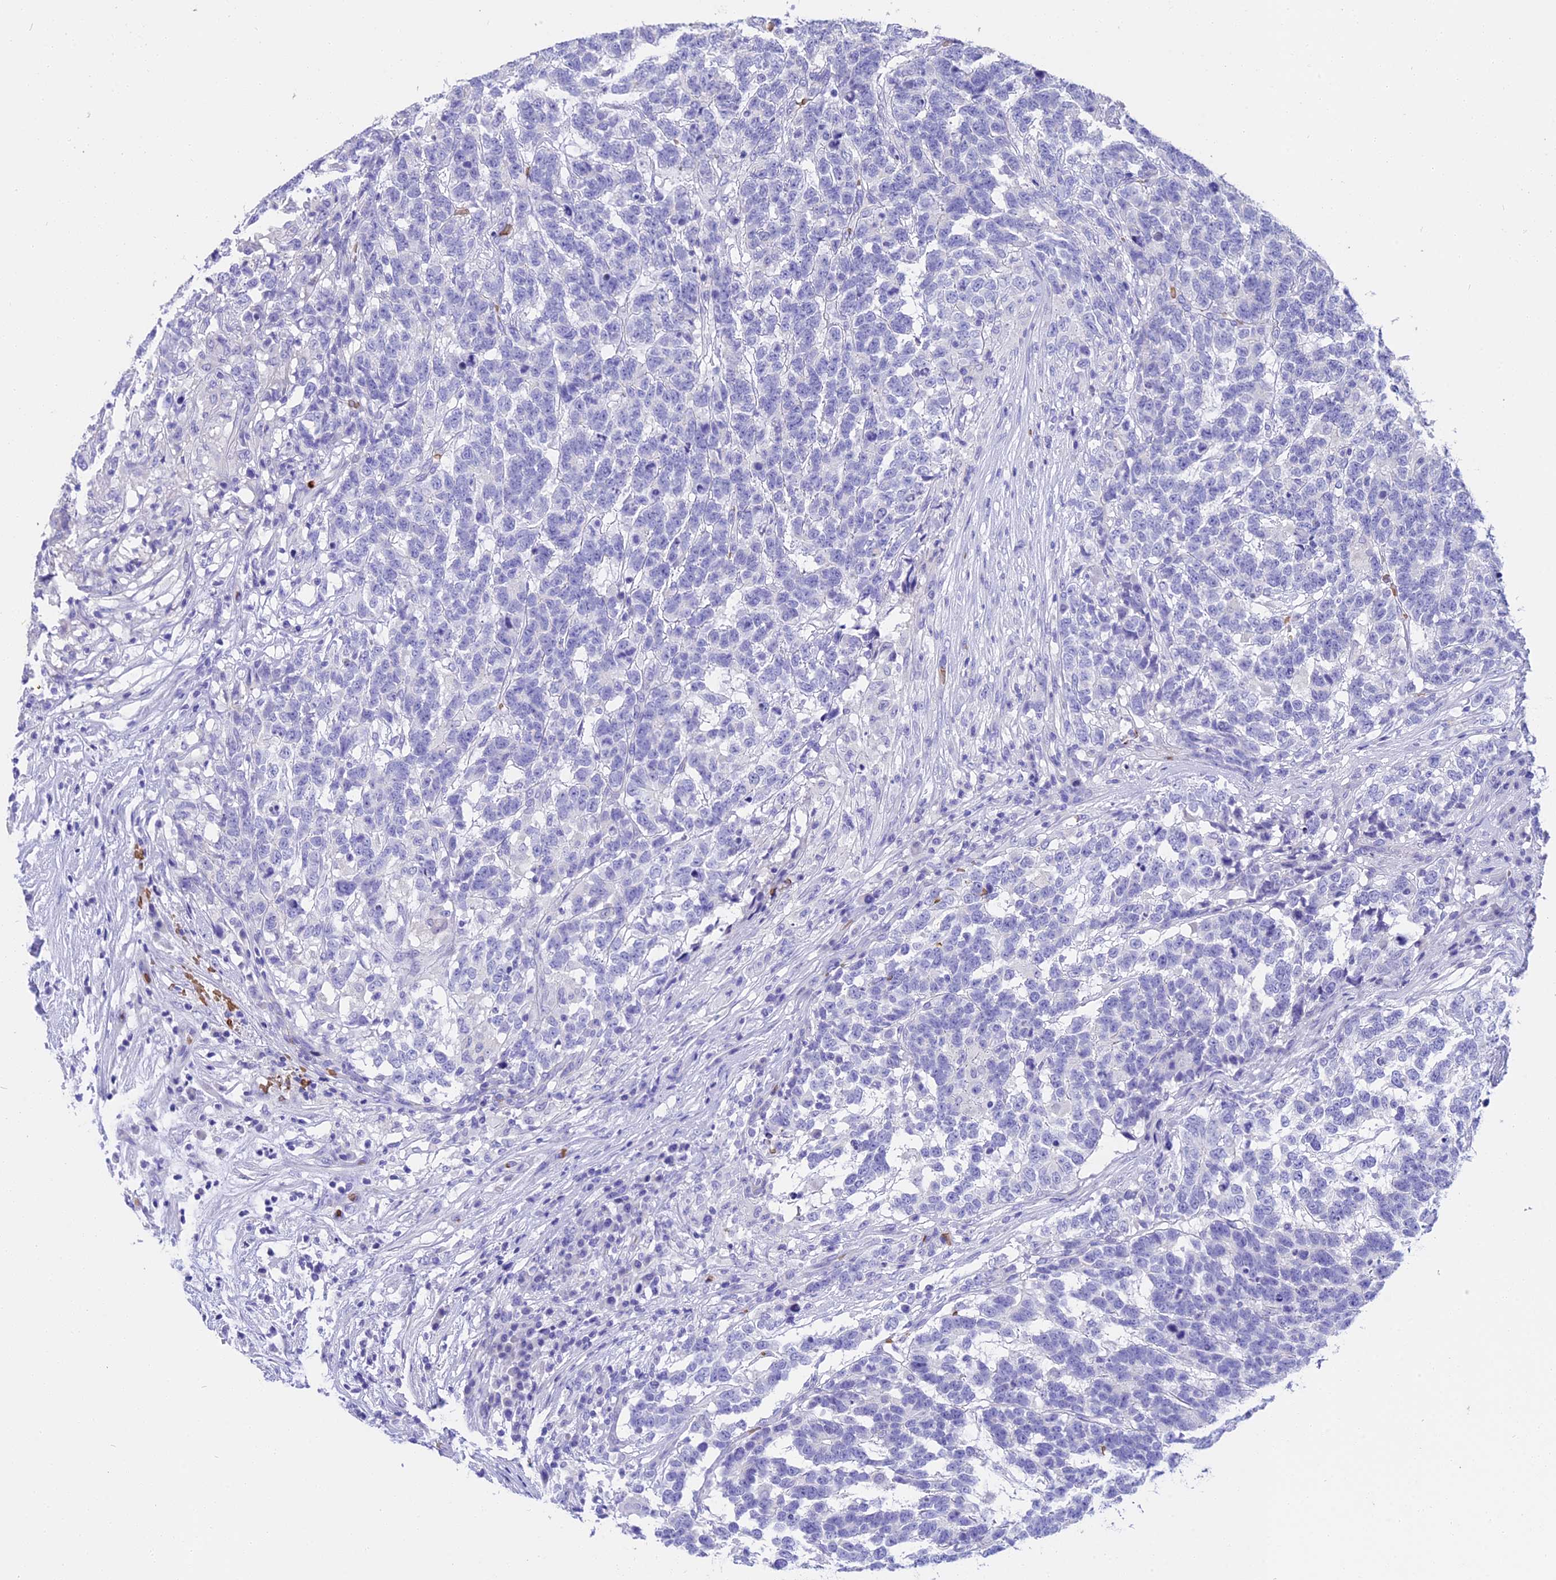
{"staining": {"intensity": "negative", "quantity": "none", "location": "none"}, "tissue": "testis cancer", "cell_type": "Tumor cells", "image_type": "cancer", "snomed": [{"axis": "morphology", "description": "Carcinoma, Embryonal, NOS"}, {"axis": "topography", "description": "Testis"}], "caption": "Tumor cells are negative for protein expression in human testis embryonal carcinoma.", "gene": "TNNC2", "patient": {"sex": "male", "age": 26}}